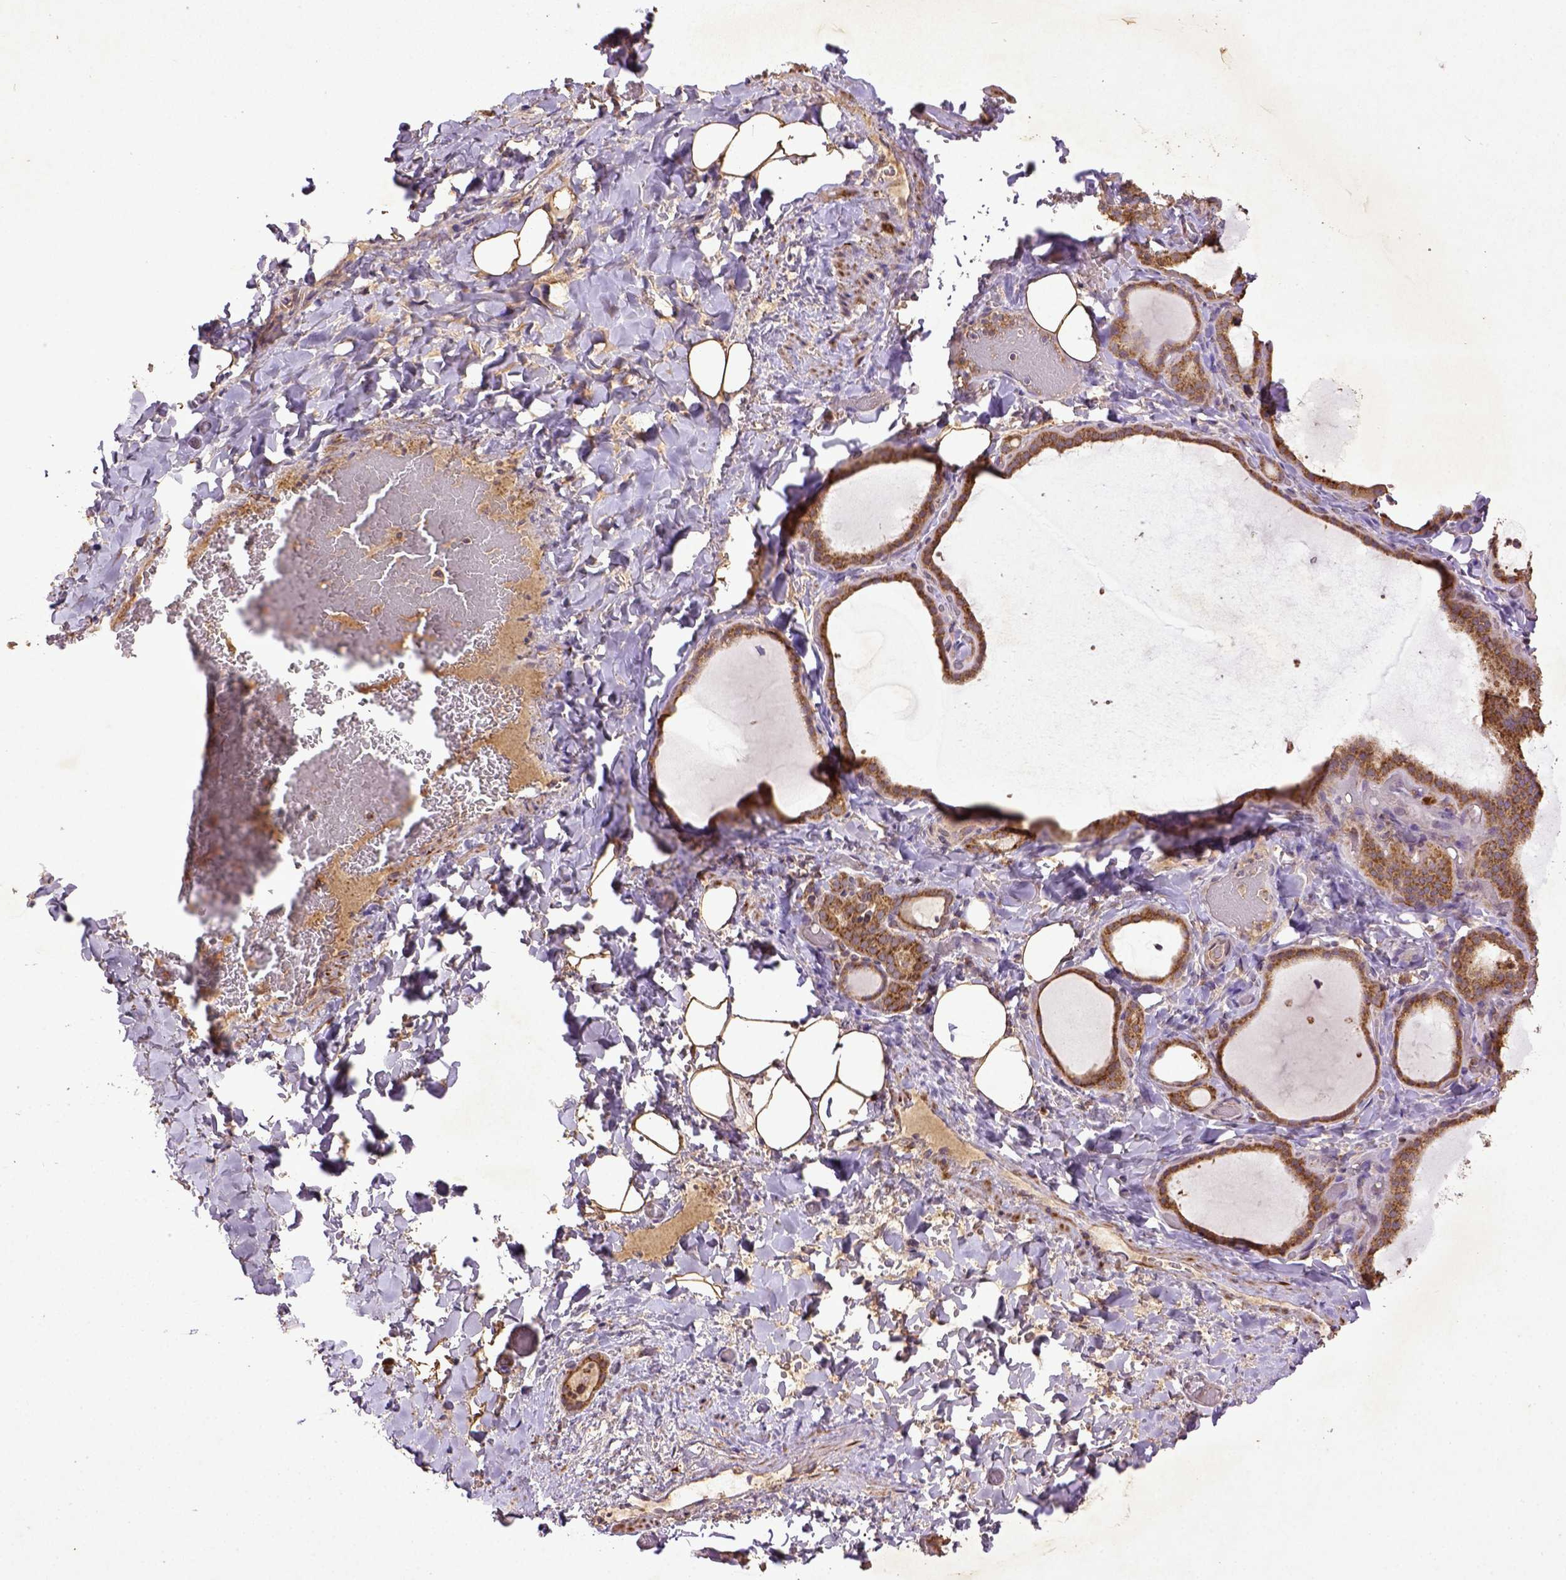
{"staining": {"intensity": "strong", "quantity": ">75%", "location": "cytoplasmic/membranous"}, "tissue": "thyroid gland", "cell_type": "Glandular cells", "image_type": "normal", "snomed": [{"axis": "morphology", "description": "Normal tissue, NOS"}, {"axis": "topography", "description": "Thyroid gland"}], "caption": "A brown stain shows strong cytoplasmic/membranous staining of a protein in glandular cells of benign human thyroid gland.", "gene": "MT", "patient": {"sex": "female", "age": 22}}